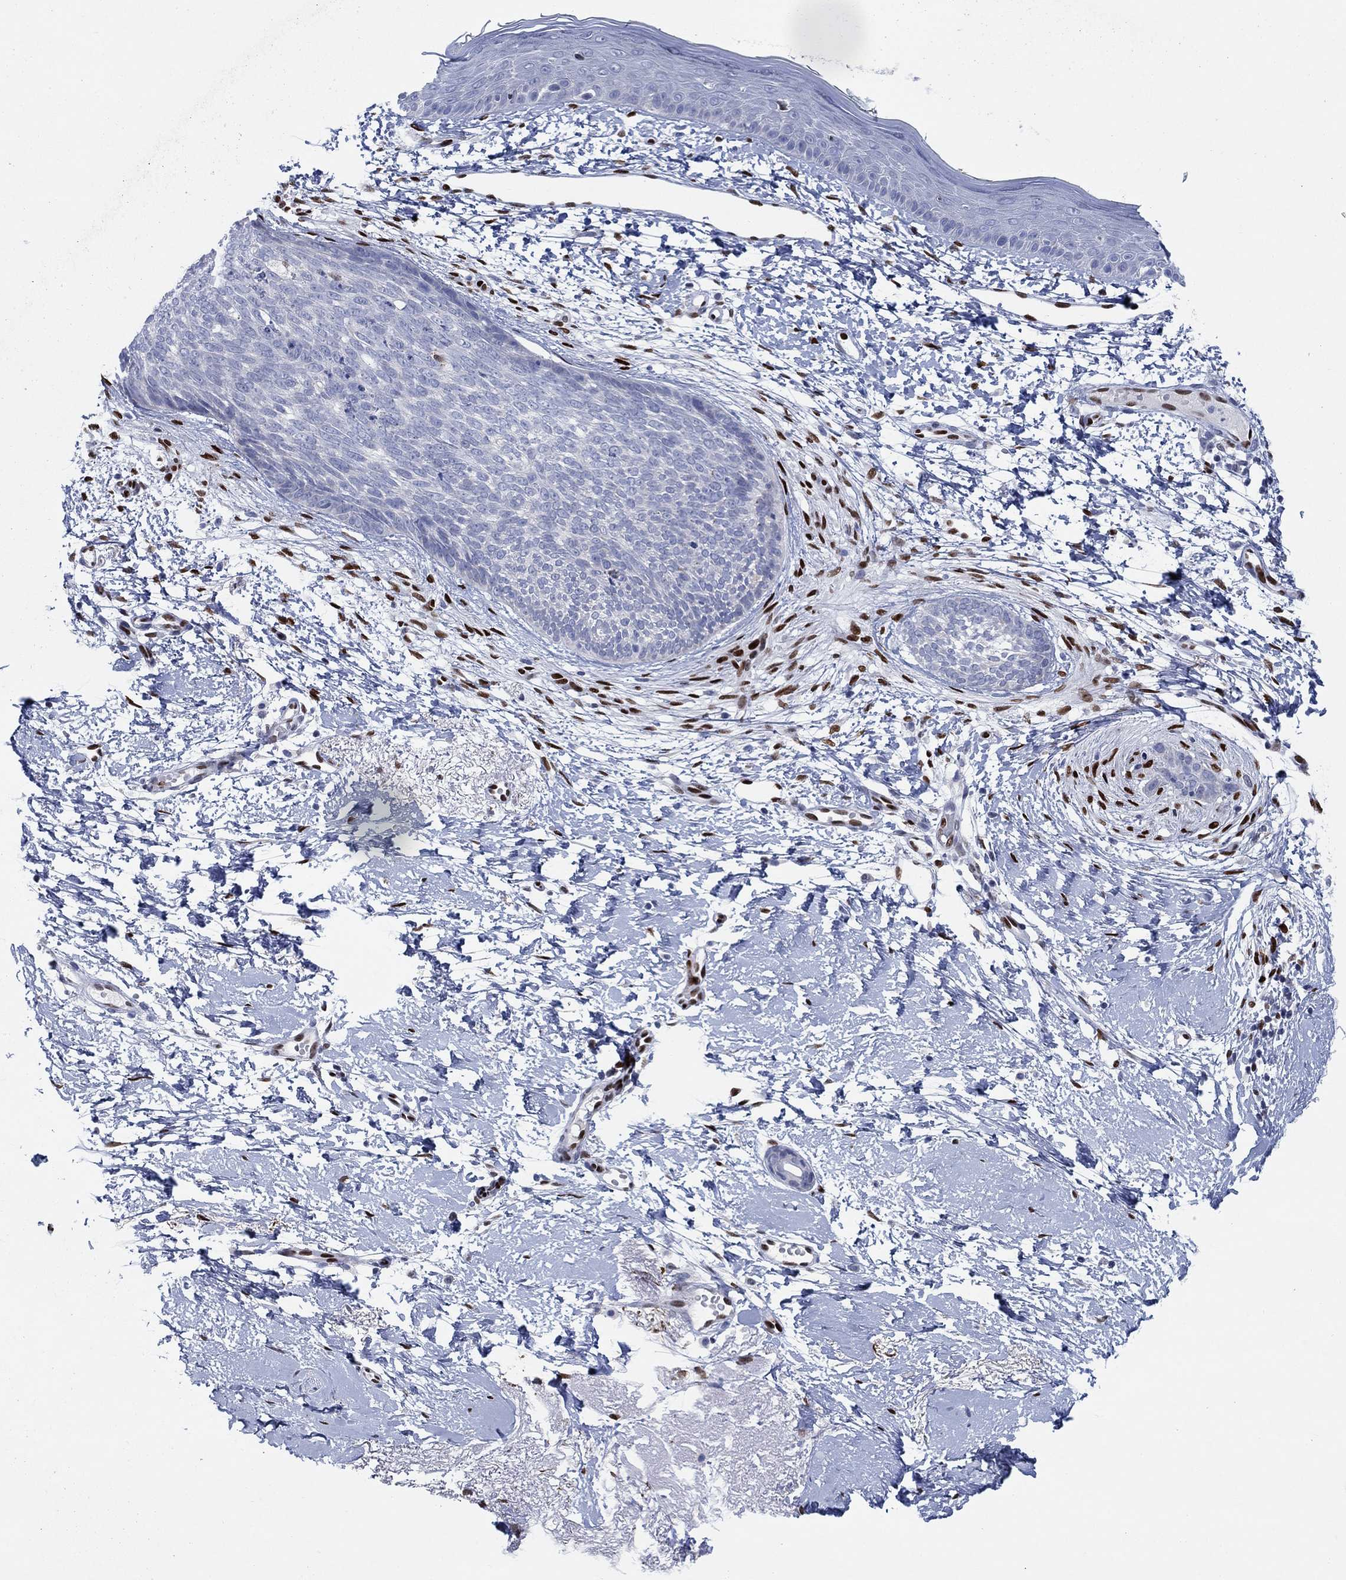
{"staining": {"intensity": "negative", "quantity": "none", "location": "none"}, "tissue": "skin cancer", "cell_type": "Tumor cells", "image_type": "cancer", "snomed": [{"axis": "morphology", "description": "Normal tissue, NOS"}, {"axis": "morphology", "description": "Basal cell carcinoma"}, {"axis": "topography", "description": "Skin"}], "caption": "This is an IHC image of skin cancer (basal cell carcinoma). There is no positivity in tumor cells.", "gene": "ZEB1", "patient": {"sex": "male", "age": 84}}